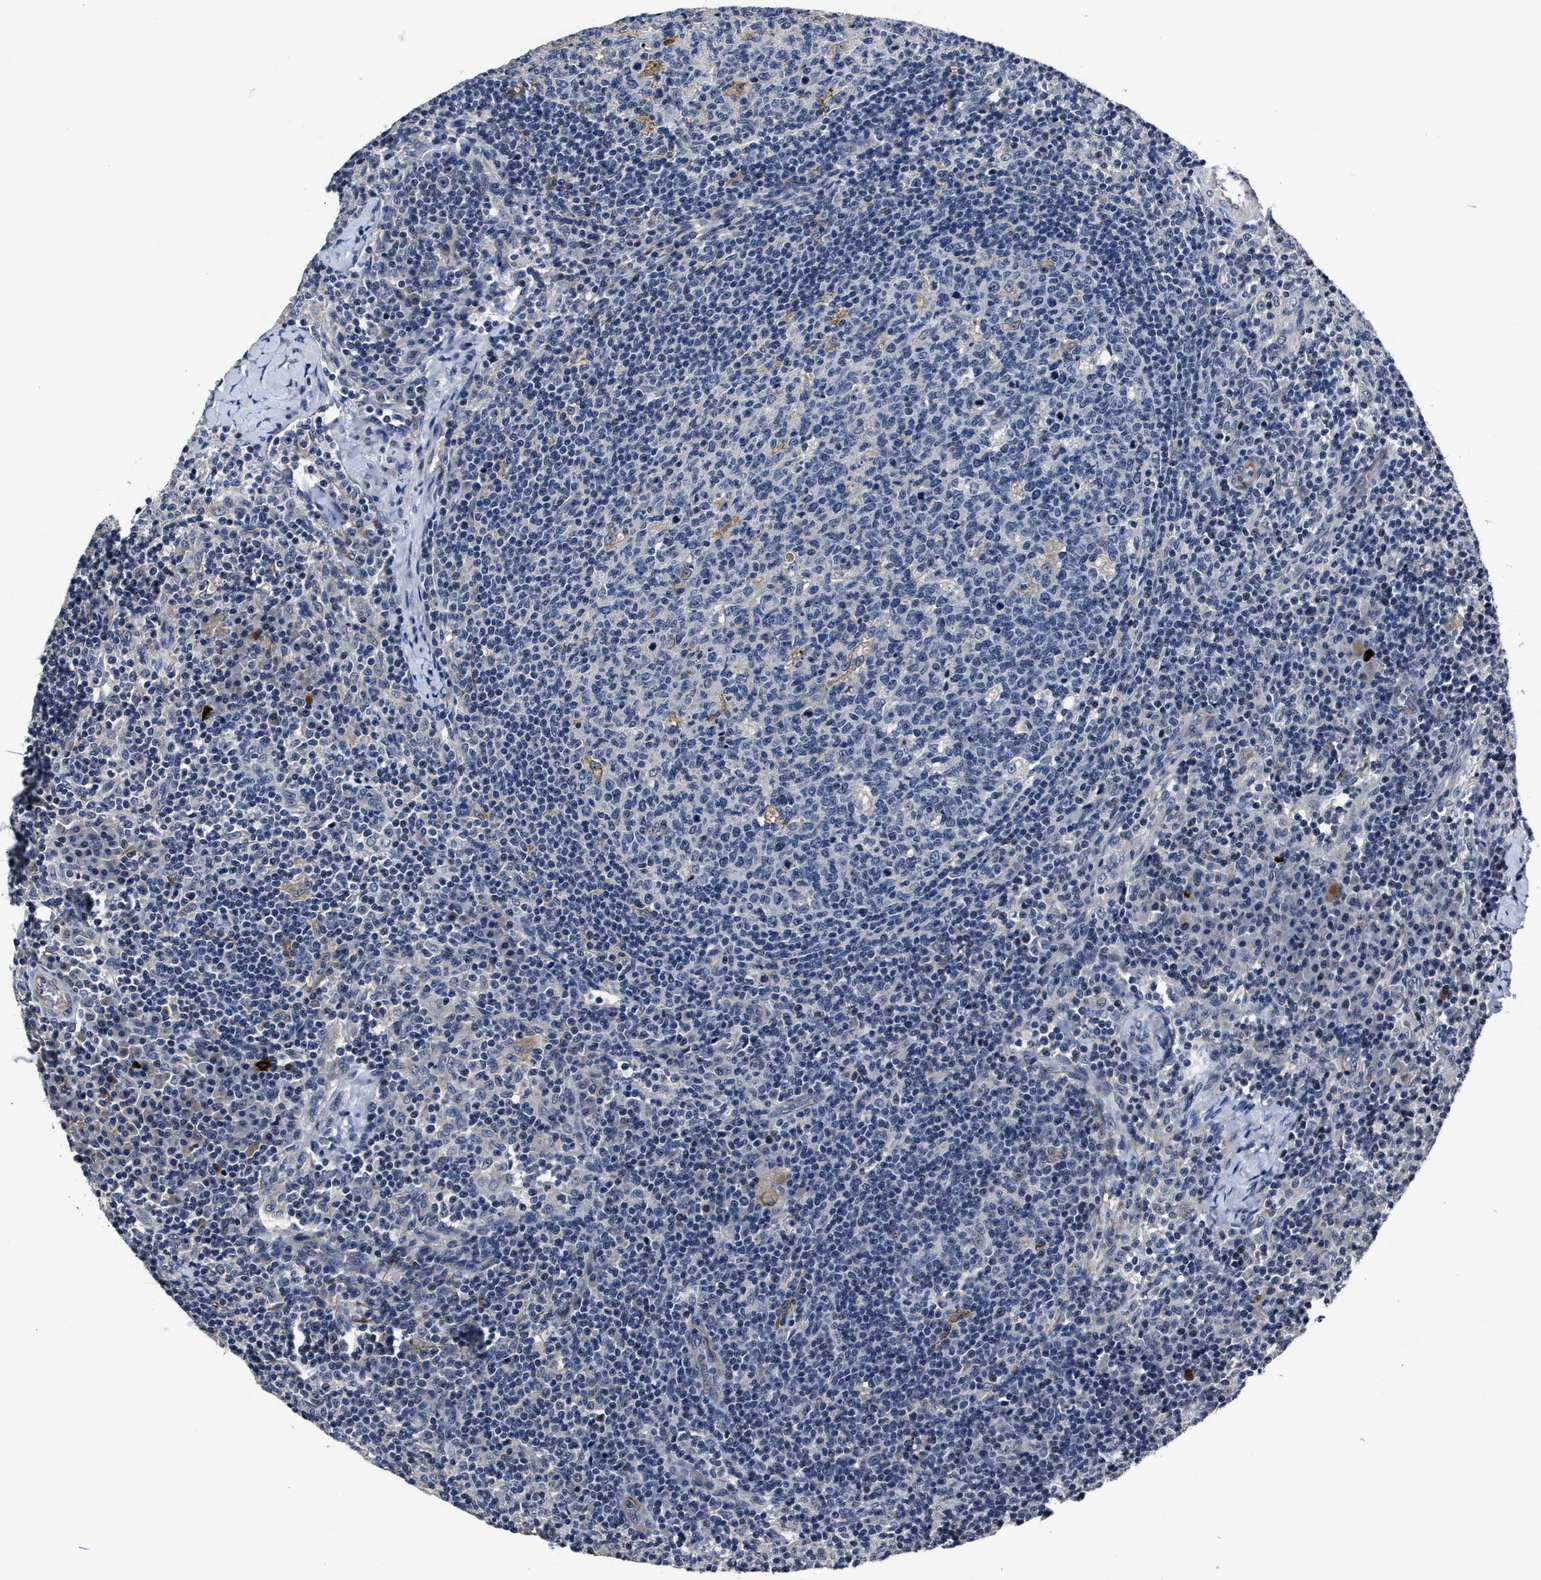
{"staining": {"intensity": "negative", "quantity": "none", "location": "none"}, "tissue": "lymph node", "cell_type": "Germinal center cells", "image_type": "normal", "snomed": [{"axis": "morphology", "description": "Normal tissue, NOS"}, {"axis": "morphology", "description": "Inflammation, NOS"}, {"axis": "topography", "description": "Lymph node"}], "caption": "Immunohistochemistry (IHC) micrograph of unremarkable lymph node stained for a protein (brown), which displays no positivity in germinal center cells. Nuclei are stained in blue.", "gene": "RSBN1L", "patient": {"sex": "male", "age": 55}}